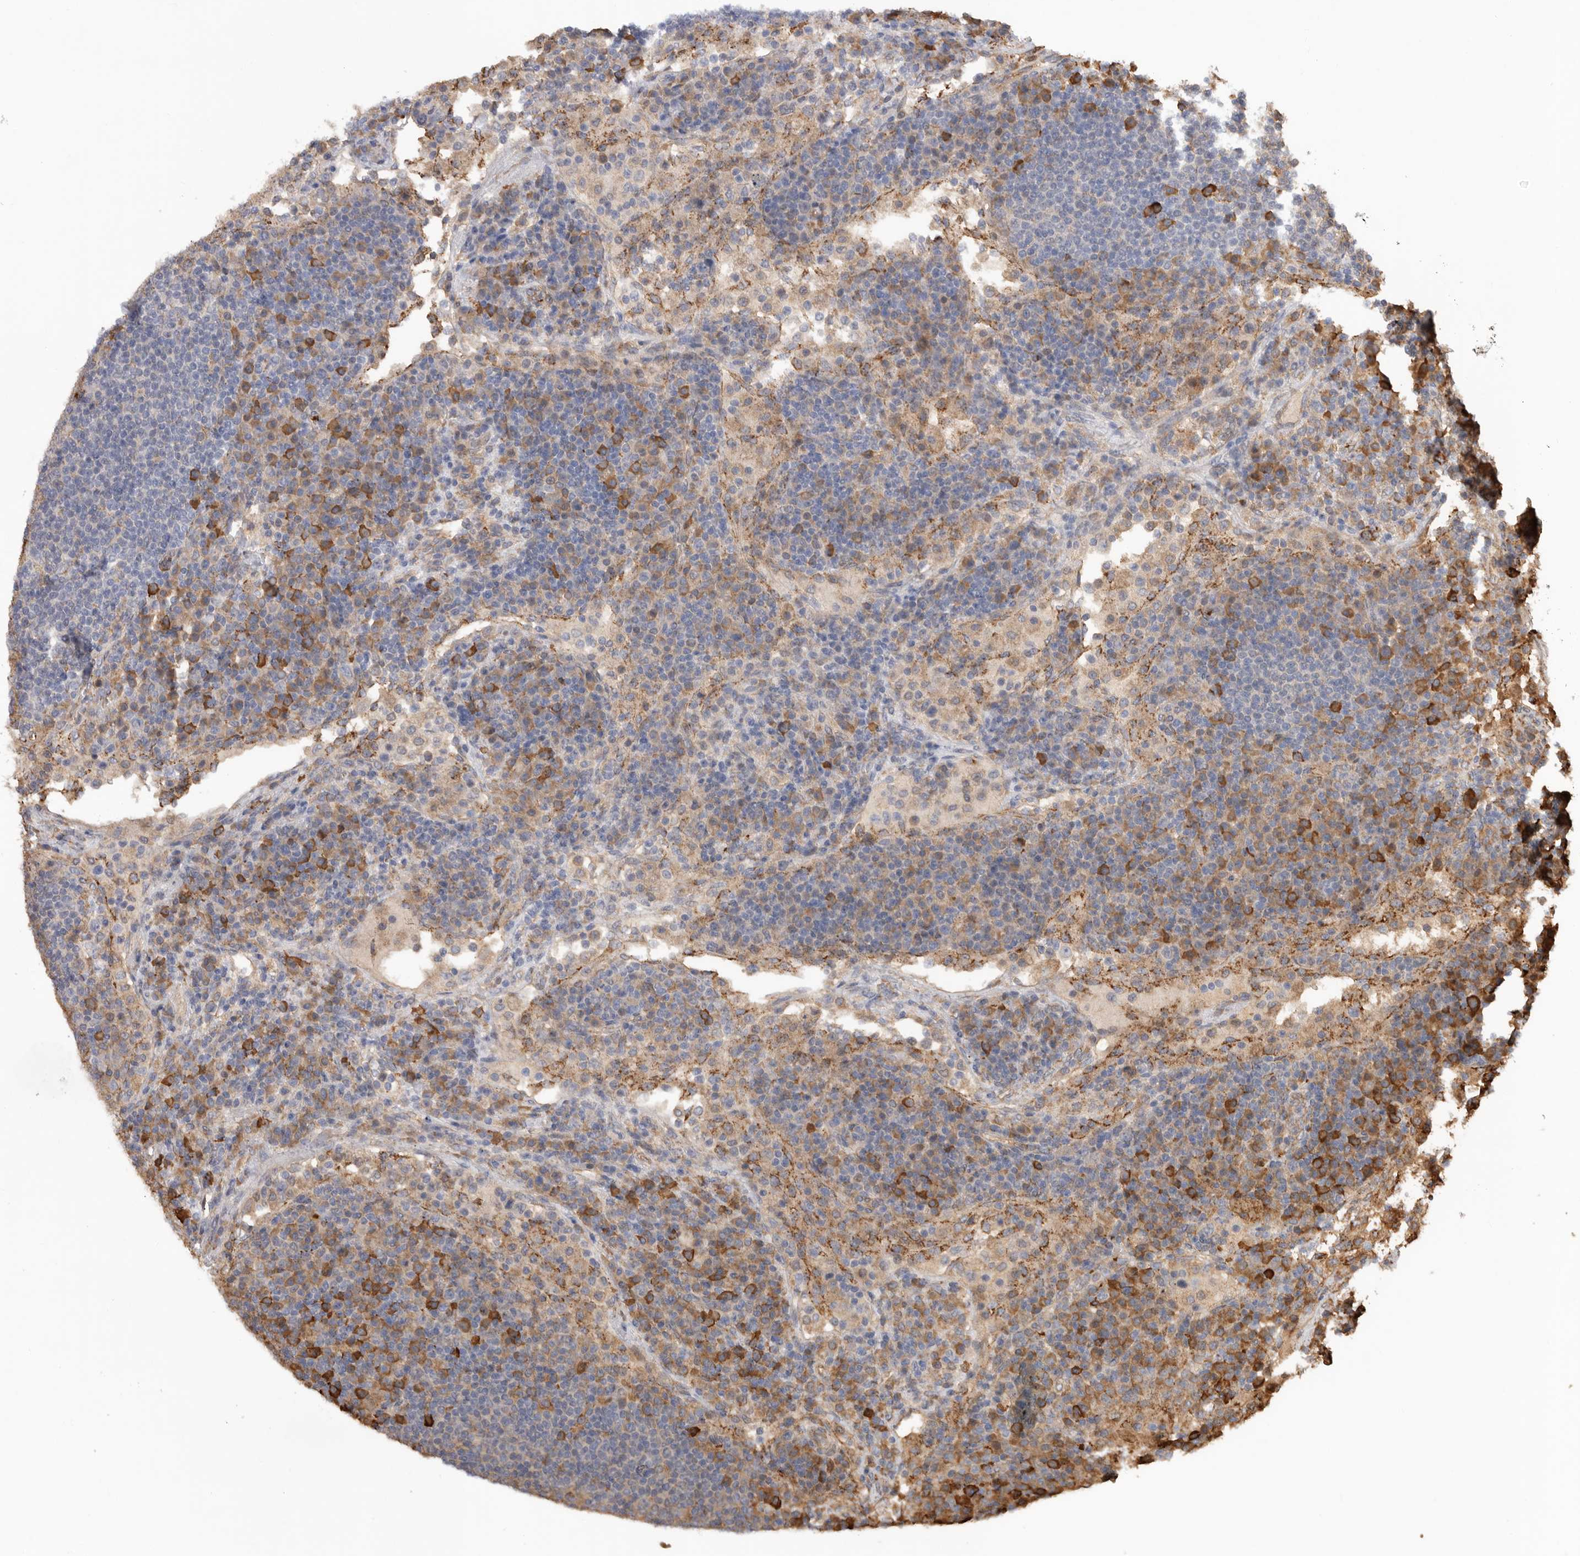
{"staining": {"intensity": "weak", "quantity": "<25%", "location": "cytoplasmic/membranous"}, "tissue": "lymph node", "cell_type": "Germinal center cells", "image_type": "normal", "snomed": [{"axis": "morphology", "description": "Normal tissue, NOS"}, {"axis": "topography", "description": "Lymph node"}], "caption": "Immunohistochemistry of benign lymph node reveals no positivity in germinal center cells. (IHC, brightfield microscopy, high magnification).", "gene": "CDC42BPB", "patient": {"sex": "female", "age": 53}}